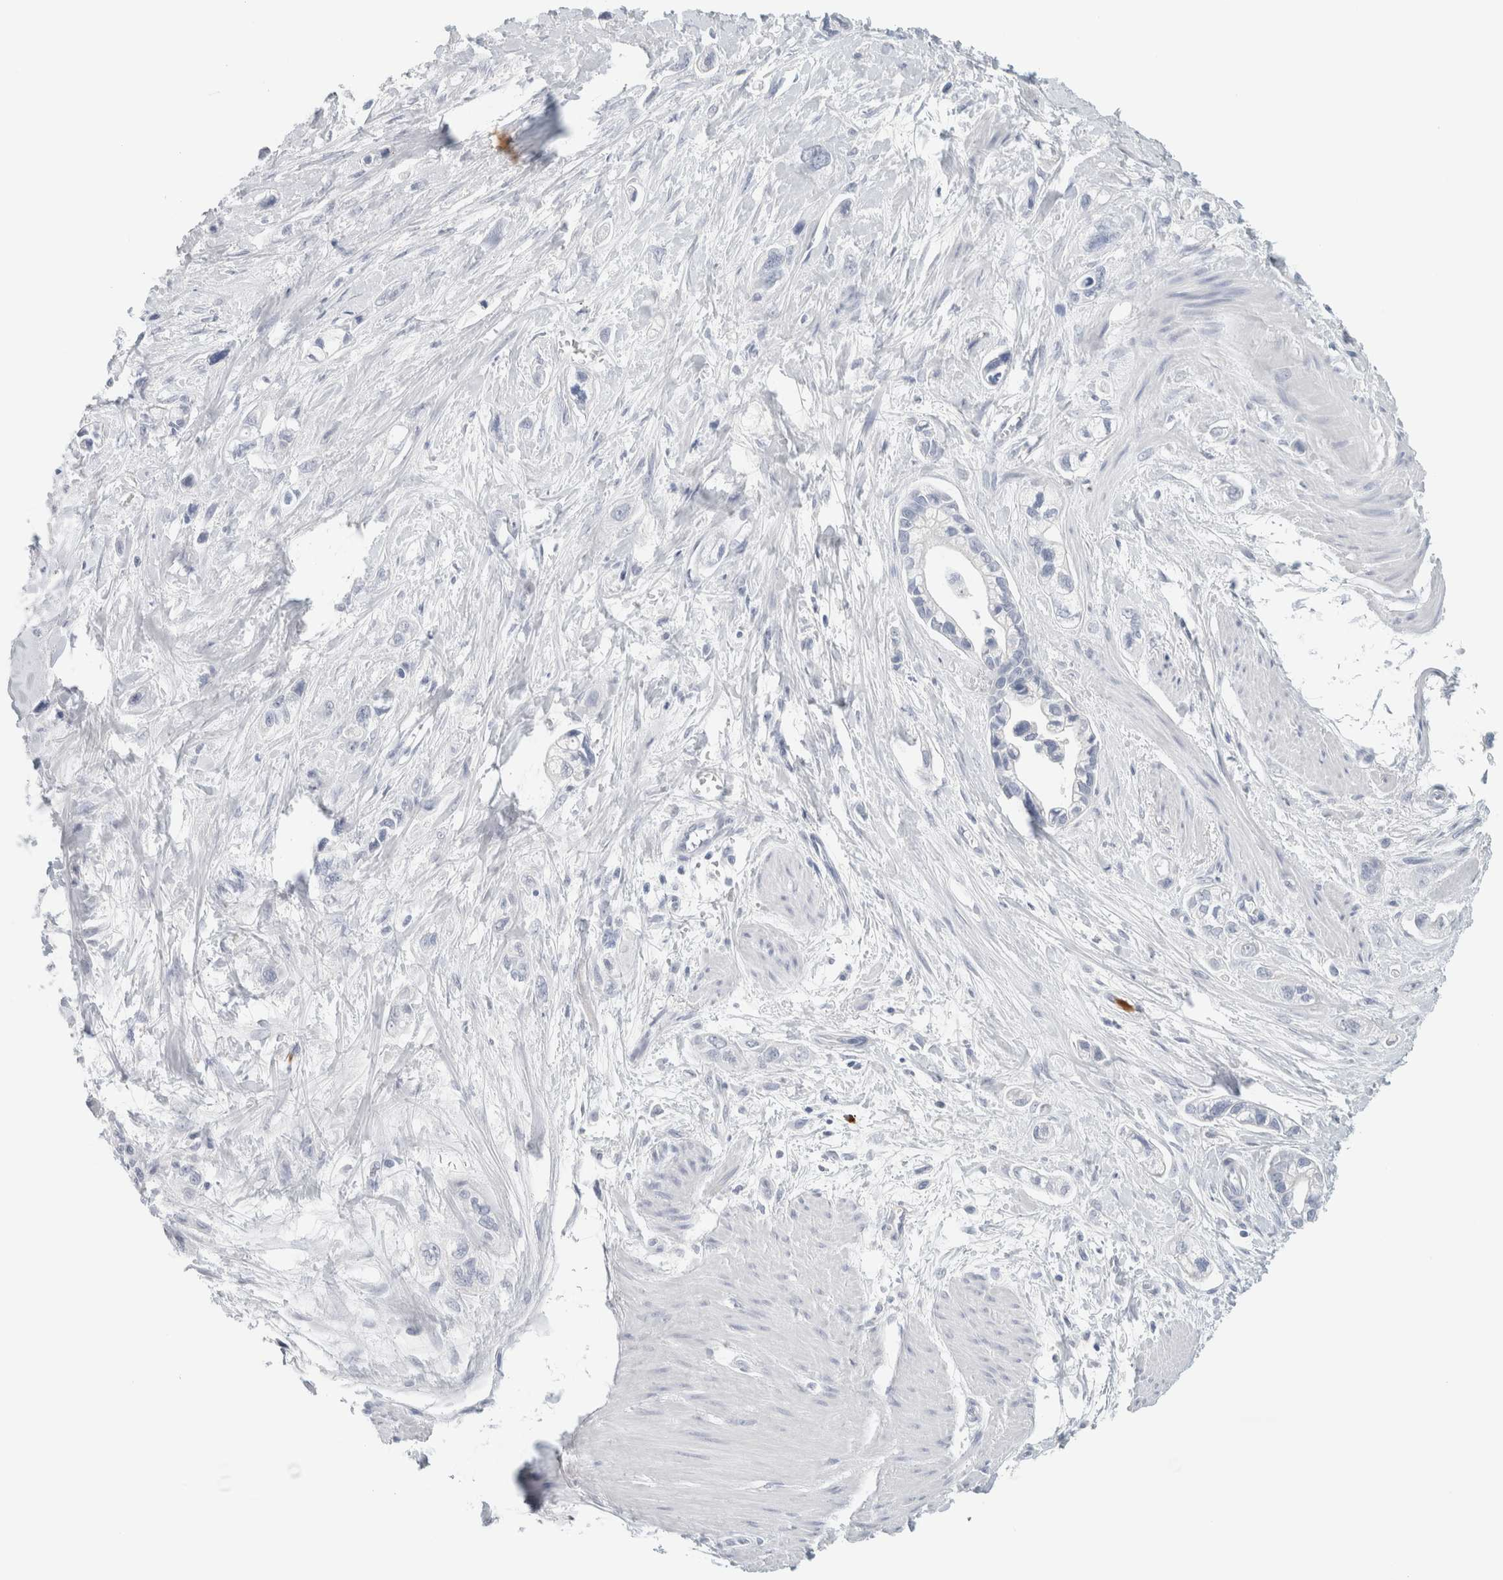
{"staining": {"intensity": "negative", "quantity": "none", "location": "none"}, "tissue": "pancreatic cancer", "cell_type": "Tumor cells", "image_type": "cancer", "snomed": [{"axis": "morphology", "description": "Adenocarcinoma, NOS"}, {"axis": "topography", "description": "Pancreas"}], "caption": "An immunohistochemistry histopathology image of pancreatic cancer (adenocarcinoma) is shown. There is no staining in tumor cells of pancreatic cancer (adenocarcinoma).", "gene": "IL6", "patient": {"sex": "male", "age": 74}}